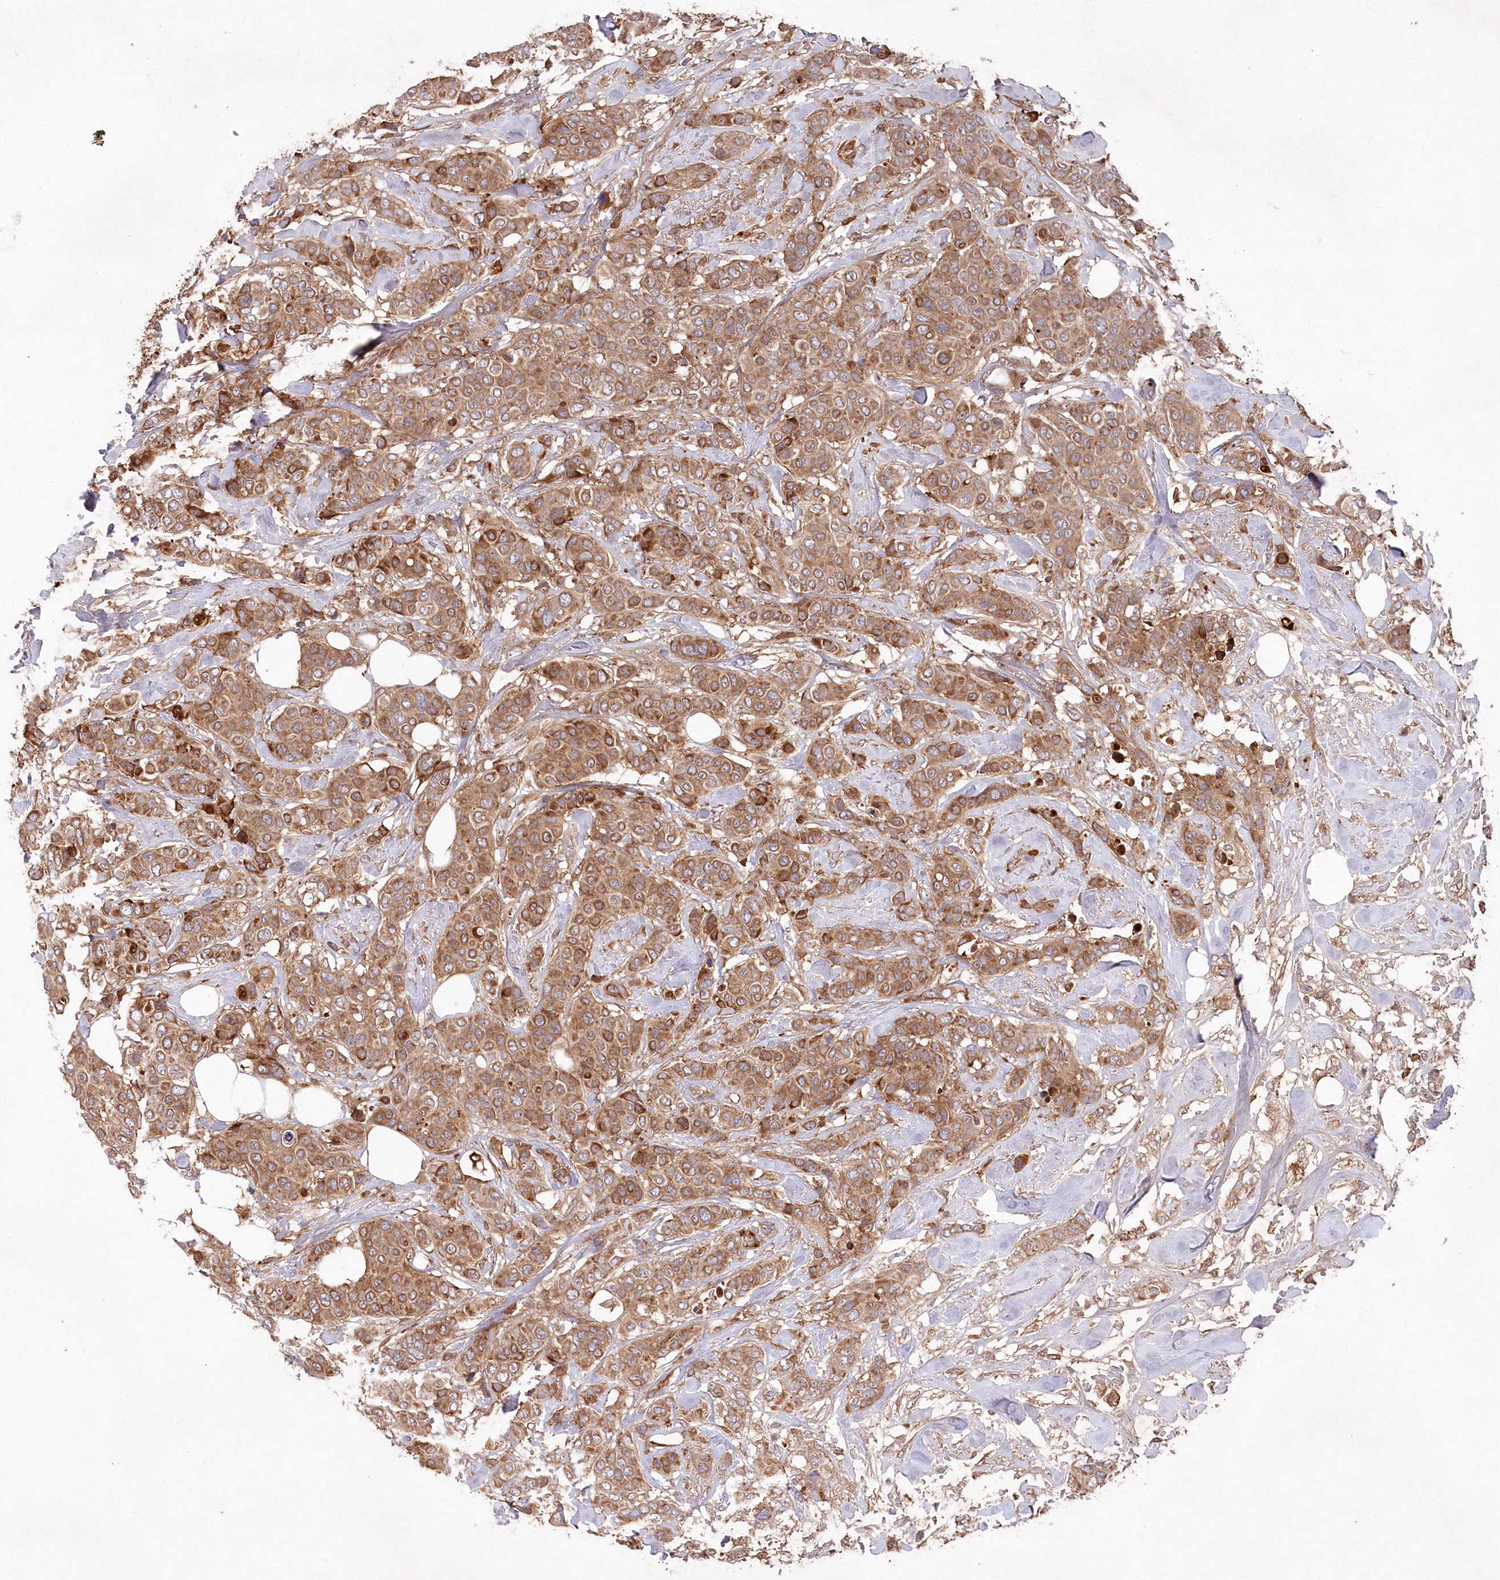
{"staining": {"intensity": "moderate", "quantity": ">75%", "location": "cytoplasmic/membranous"}, "tissue": "breast cancer", "cell_type": "Tumor cells", "image_type": "cancer", "snomed": [{"axis": "morphology", "description": "Lobular carcinoma"}, {"axis": "topography", "description": "Breast"}], "caption": "High-power microscopy captured an immunohistochemistry (IHC) image of breast cancer (lobular carcinoma), revealing moderate cytoplasmic/membranous staining in approximately >75% of tumor cells.", "gene": "PPP1R21", "patient": {"sex": "female", "age": 51}}